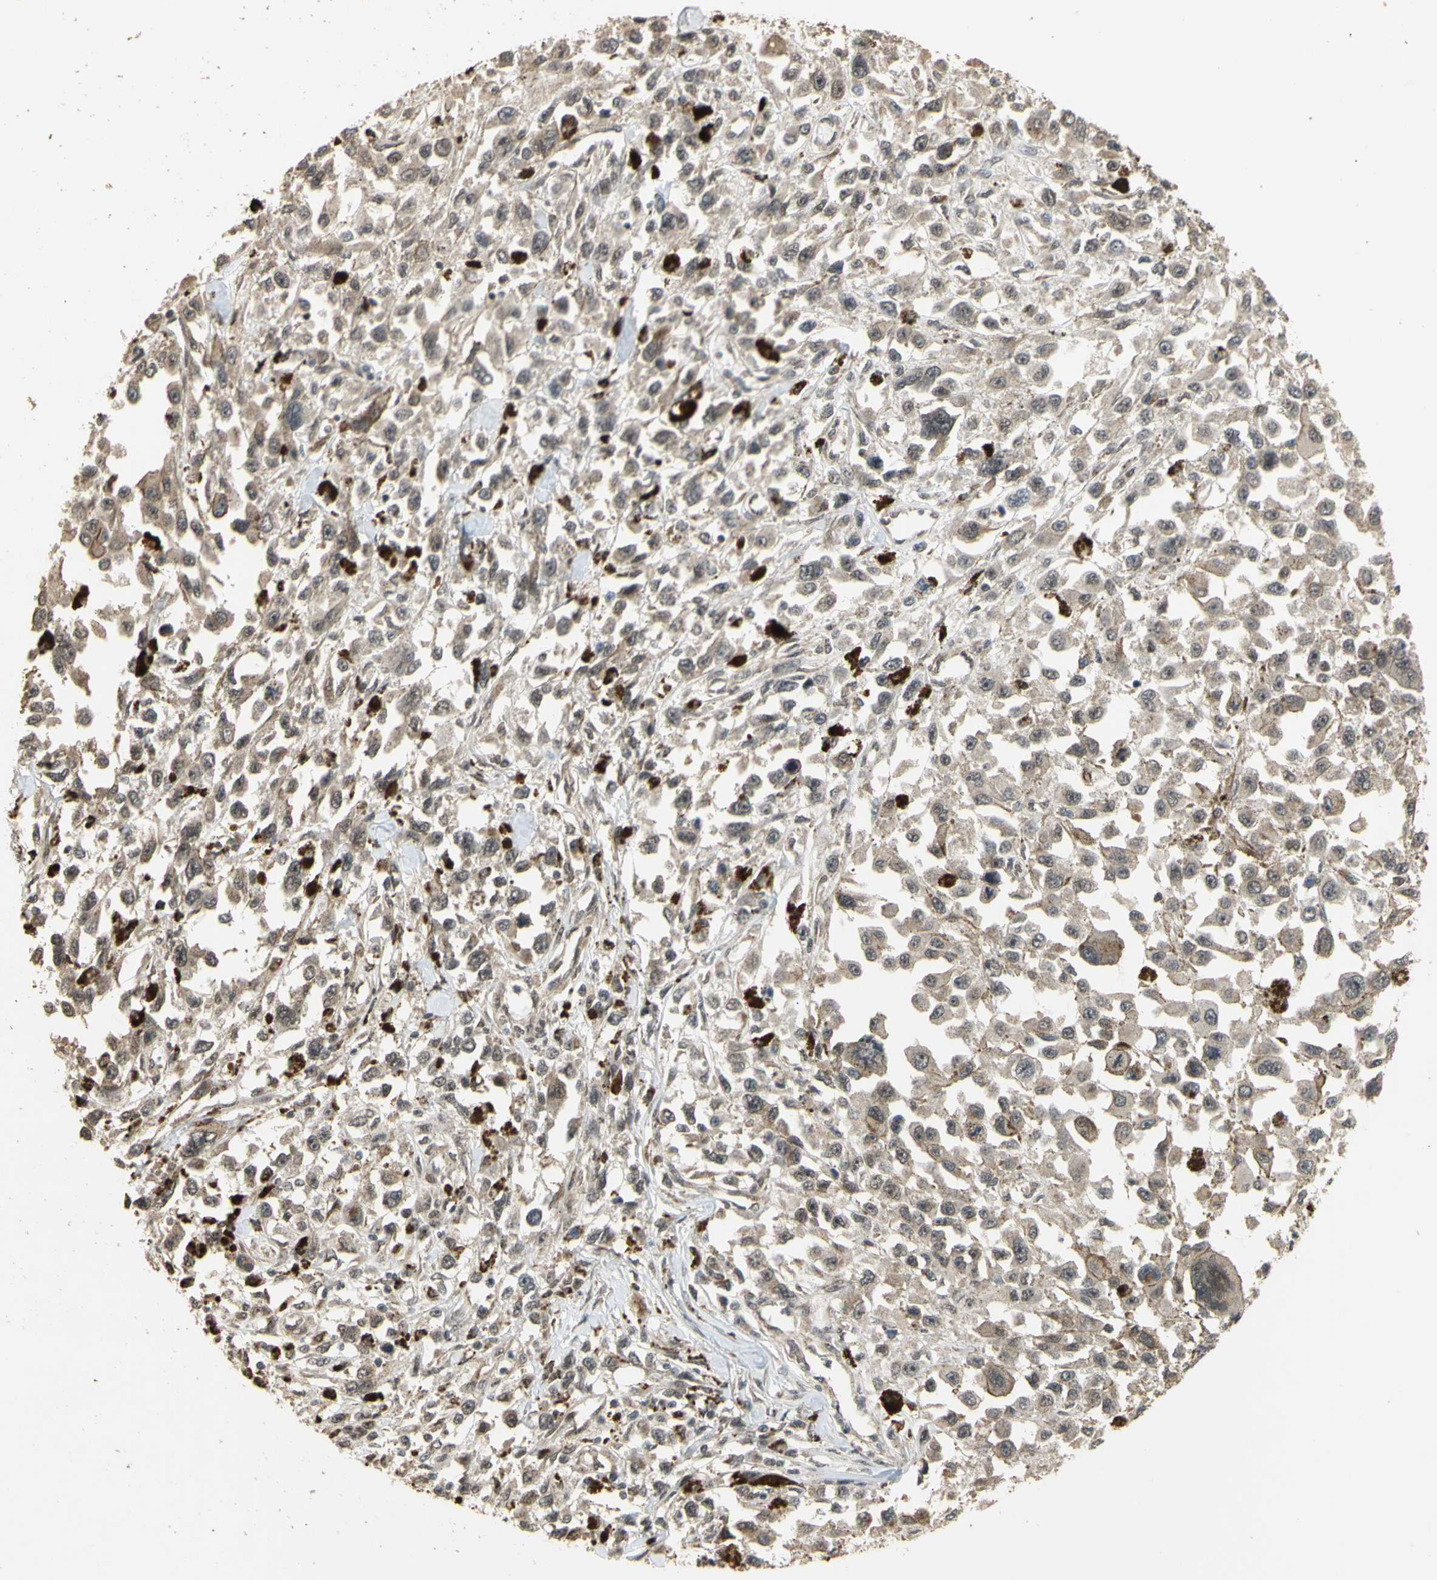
{"staining": {"intensity": "weak", "quantity": ">75%", "location": "cytoplasmic/membranous"}, "tissue": "melanoma", "cell_type": "Tumor cells", "image_type": "cancer", "snomed": [{"axis": "morphology", "description": "Malignant melanoma, Metastatic site"}, {"axis": "topography", "description": "Lymph node"}], "caption": "Human melanoma stained with a protein marker displays weak staining in tumor cells.", "gene": "GTF2E2", "patient": {"sex": "male", "age": 59}}